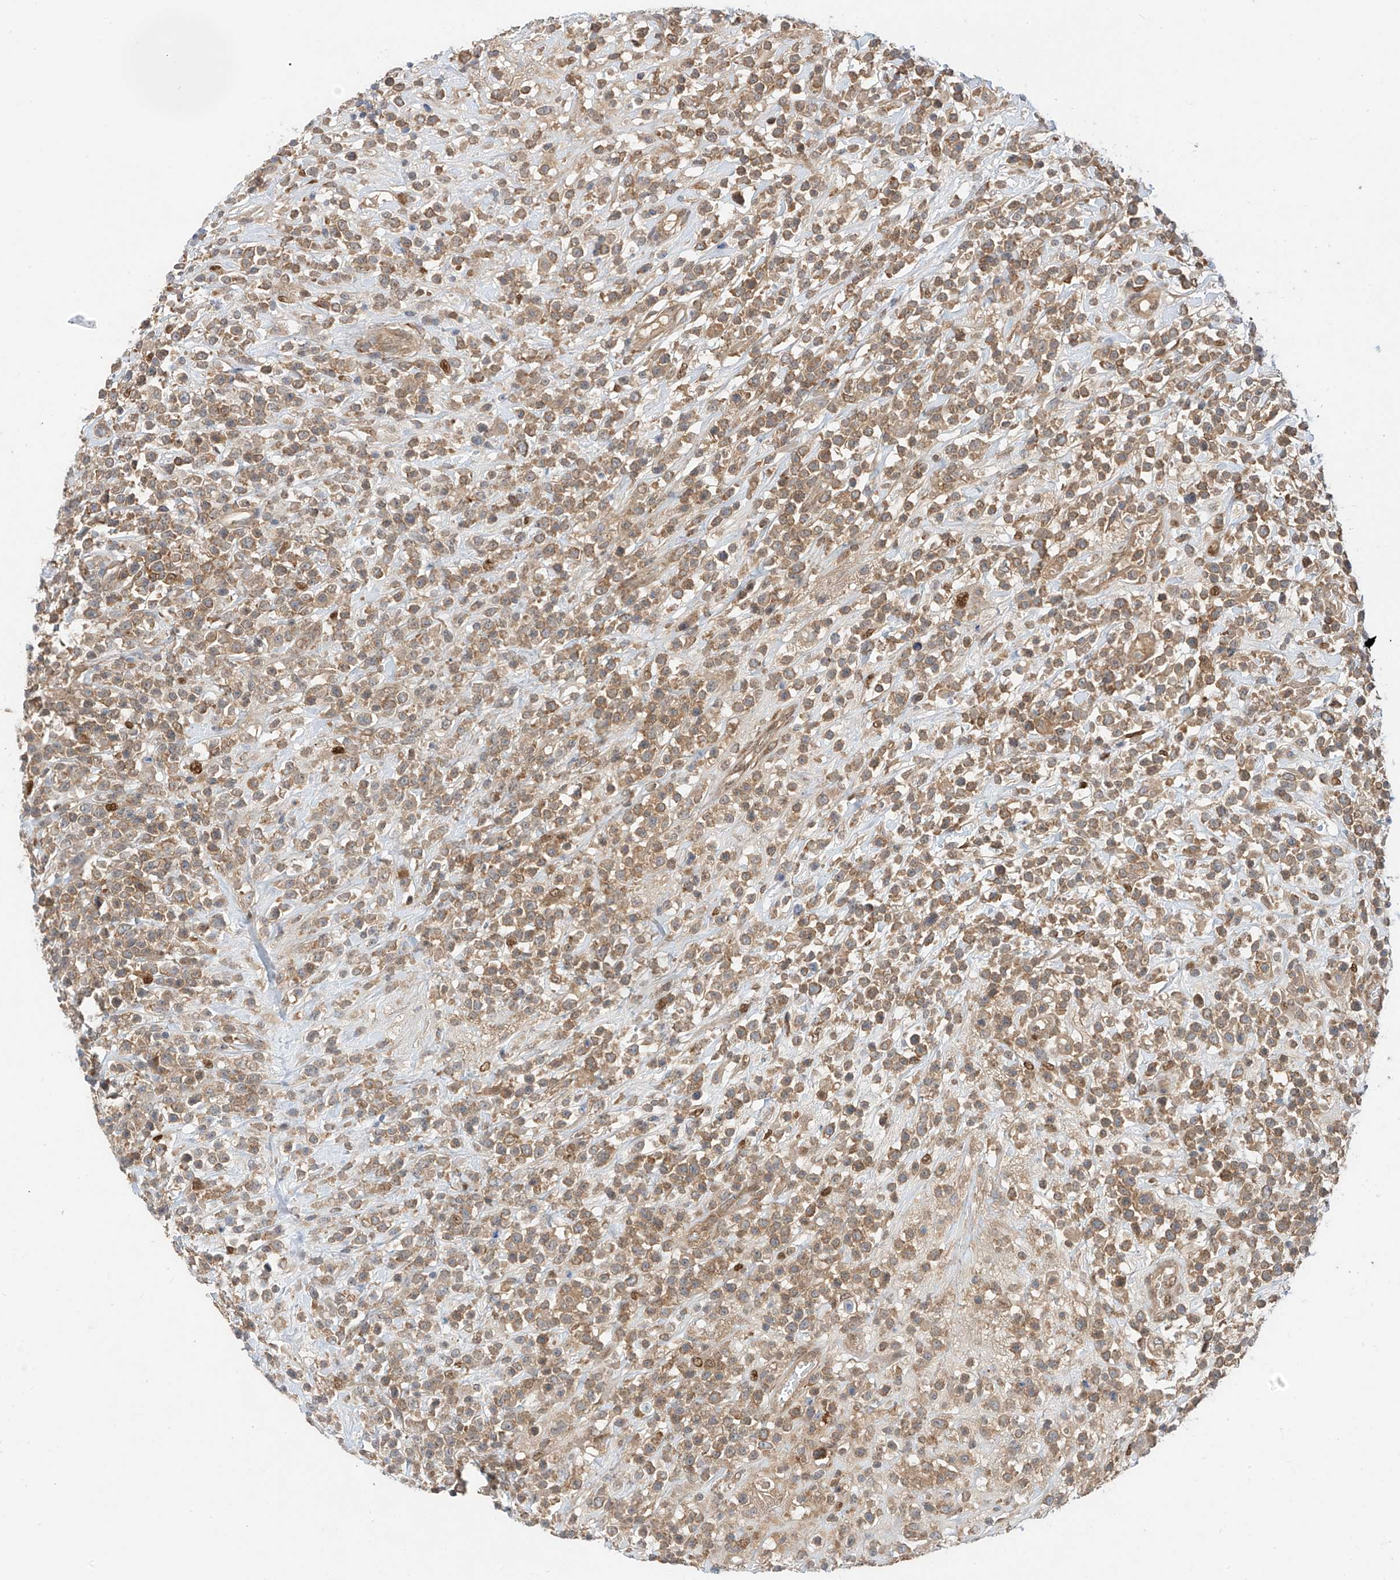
{"staining": {"intensity": "moderate", "quantity": ">75%", "location": "cytoplasmic/membranous"}, "tissue": "lymphoma", "cell_type": "Tumor cells", "image_type": "cancer", "snomed": [{"axis": "morphology", "description": "Malignant lymphoma, non-Hodgkin's type, High grade"}, {"axis": "topography", "description": "Colon"}], "caption": "This image displays immunohistochemistry (IHC) staining of human malignant lymphoma, non-Hodgkin's type (high-grade), with medium moderate cytoplasmic/membranous positivity in approximately >75% of tumor cells.", "gene": "MRTFA", "patient": {"sex": "female", "age": 53}}